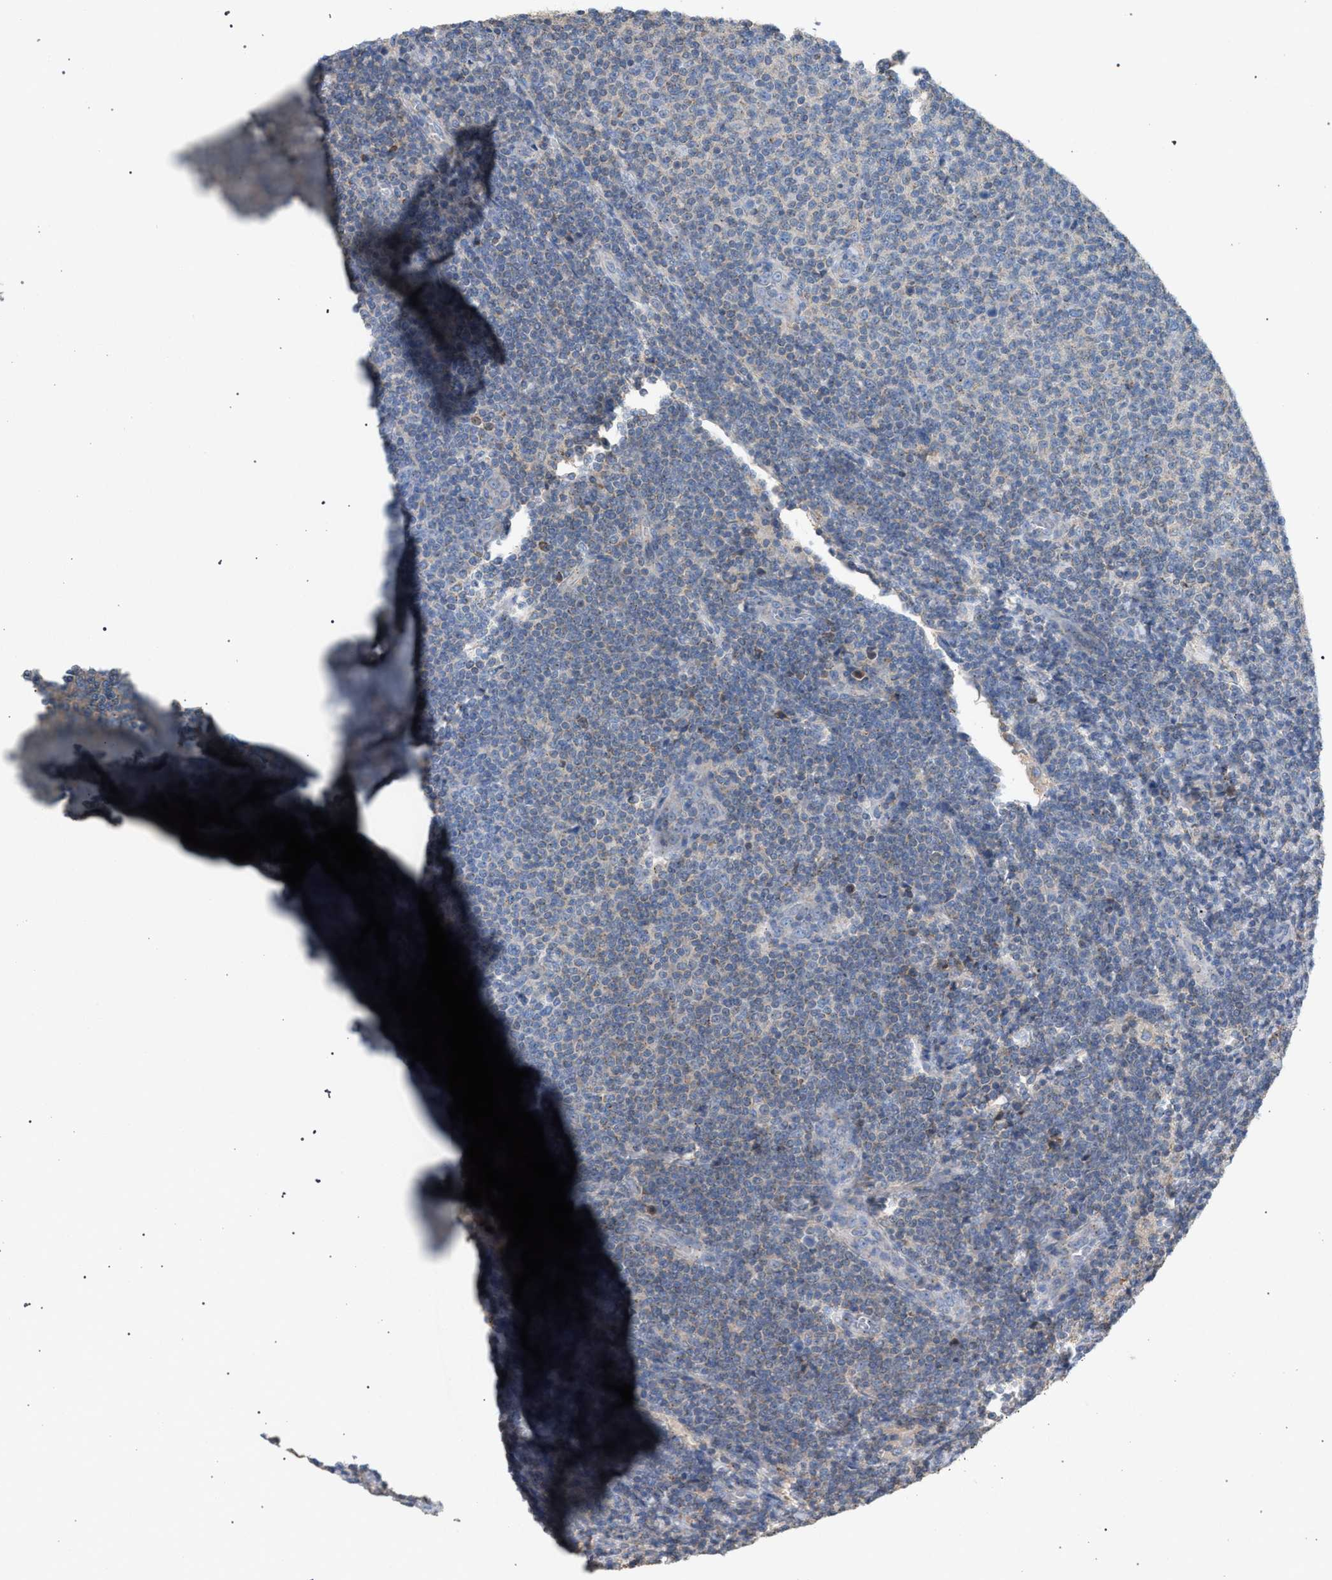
{"staining": {"intensity": "negative", "quantity": "none", "location": "none"}, "tissue": "lymphoma", "cell_type": "Tumor cells", "image_type": "cancer", "snomed": [{"axis": "morphology", "description": "Malignant lymphoma, non-Hodgkin's type, Low grade"}, {"axis": "topography", "description": "Lymph node"}], "caption": "An image of human lymphoma is negative for staining in tumor cells.", "gene": "VPS13A", "patient": {"sex": "male", "age": 66}}